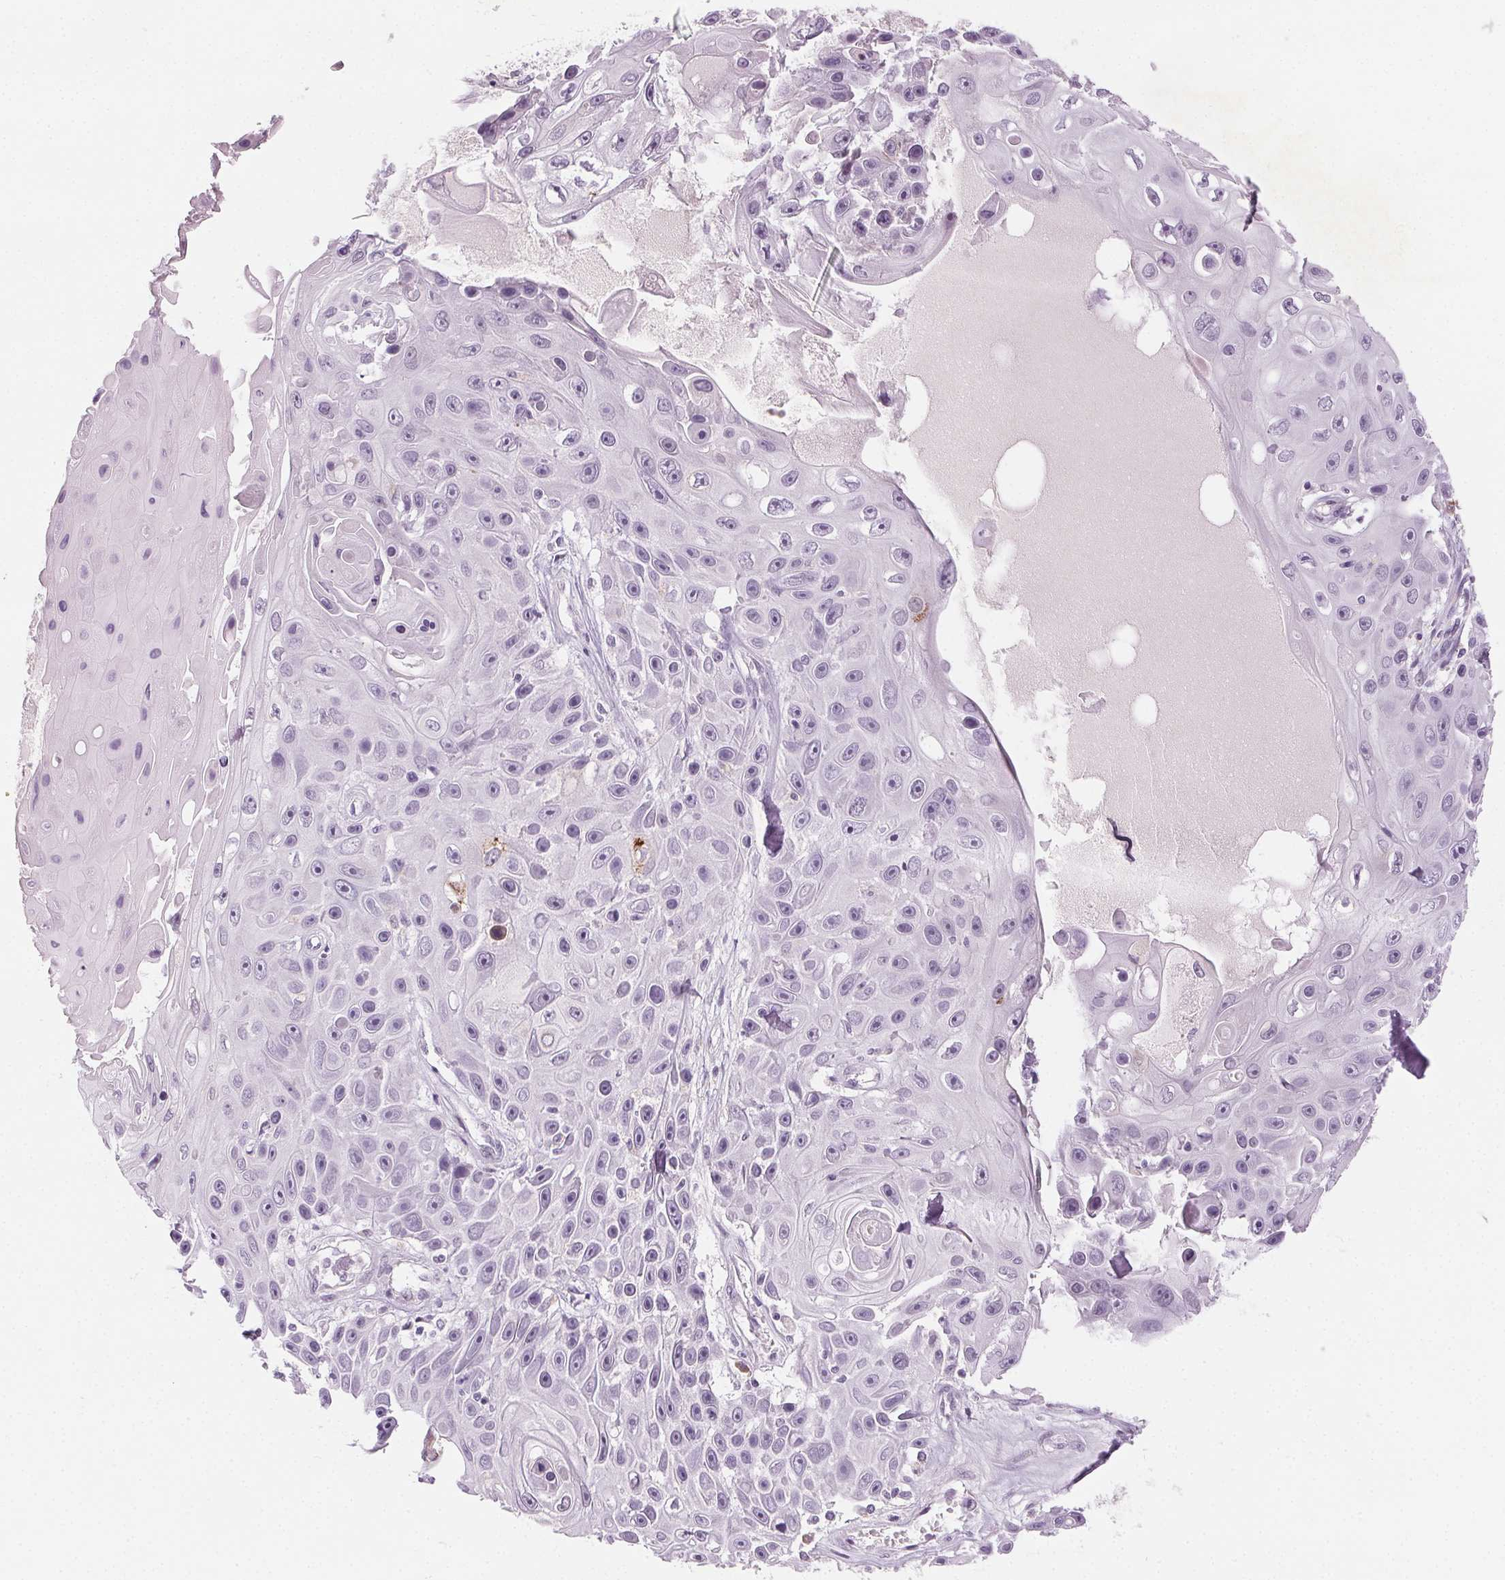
{"staining": {"intensity": "negative", "quantity": "none", "location": "none"}, "tissue": "skin cancer", "cell_type": "Tumor cells", "image_type": "cancer", "snomed": [{"axis": "morphology", "description": "Squamous cell carcinoma, NOS"}, {"axis": "topography", "description": "Skin"}], "caption": "DAB (3,3'-diaminobenzidine) immunohistochemical staining of human skin cancer (squamous cell carcinoma) demonstrates no significant positivity in tumor cells.", "gene": "HSF5", "patient": {"sex": "male", "age": 82}}